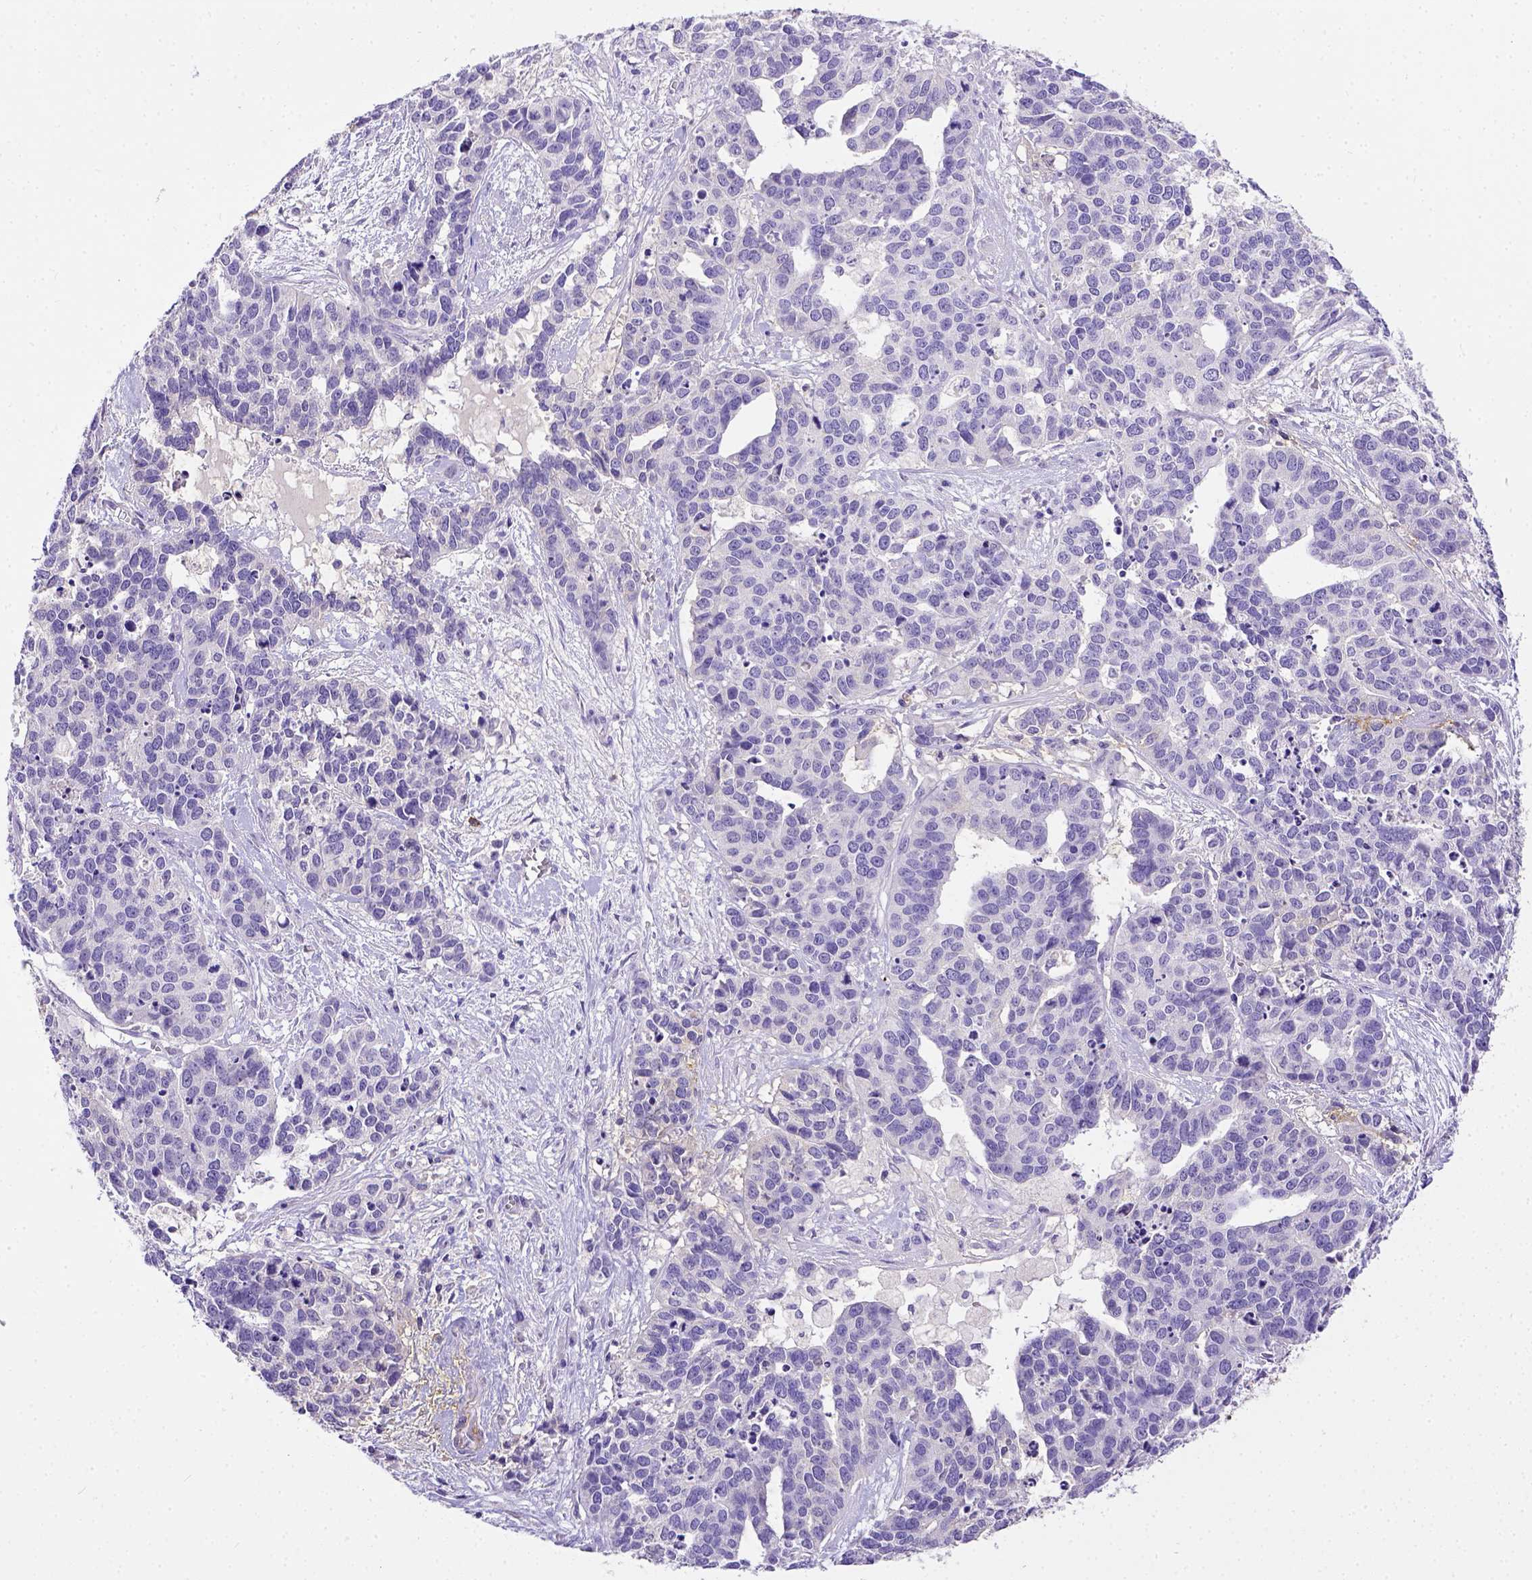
{"staining": {"intensity": "negative", "quantity": "none", "location": "none"}, "tissue": "ovarian cancer", "cell_type": "Tumor cells", "image_type": "cancer", "snomed": [{"axis": "morphology", "description": "Carcinoma, endometroid"}, {"axis": "topography", "description": "Ovary"}], "caption": "Immunohistochemical staining of human ovarian endometroid carcinoma shows no significant positivity in tumor cells.", "gene": "B3GAT1", "patient": {"sex": "female", "age": 65}}